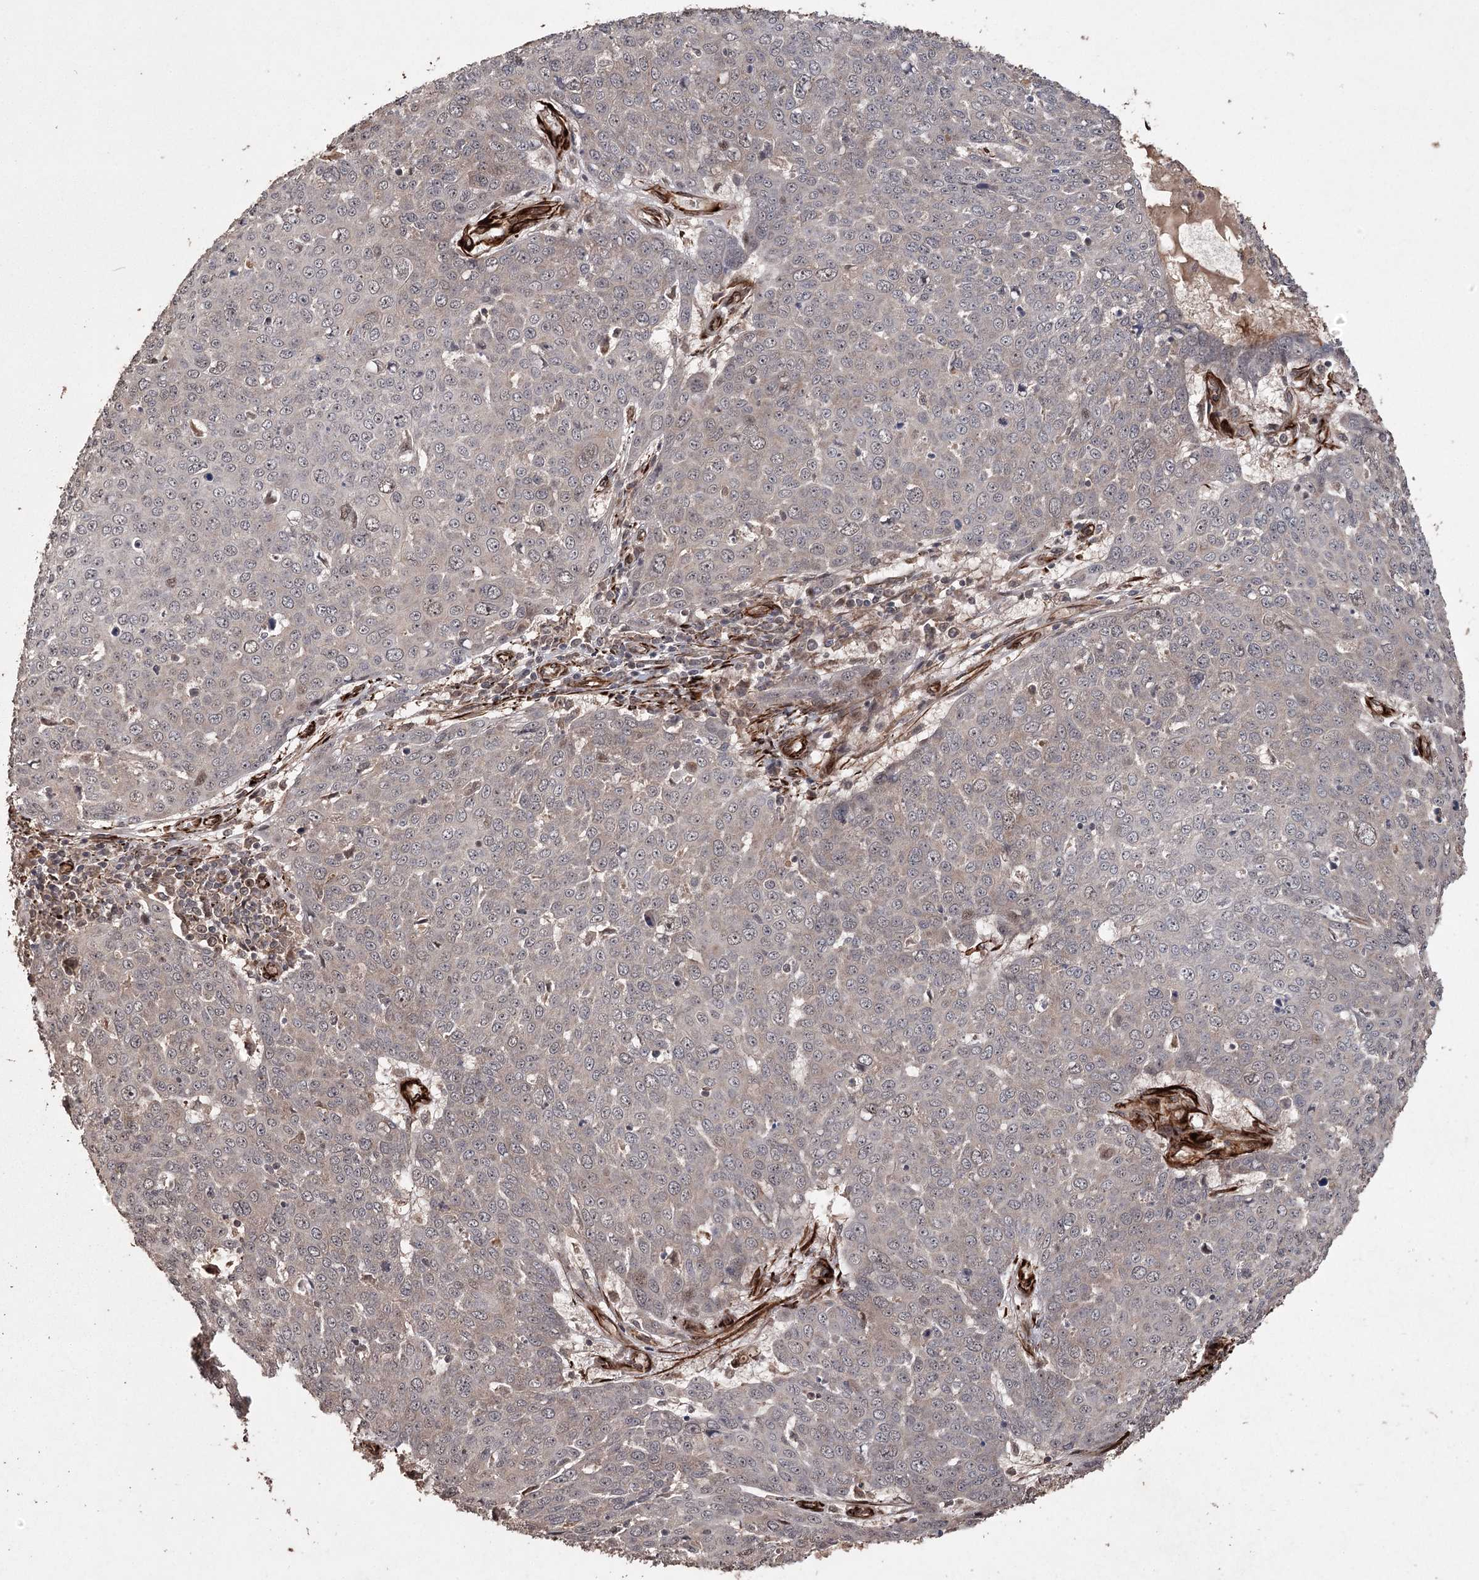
{"staining": {"intensity": "negative", "quantity": "none", "location": "none"}, "tissue": "skin cancer", "cell_type": "Tumor cells", "image_type": "cancer", "snomed": [{"axis": "morphology", "description": "Squamous cell carcinoma, NOS"}, {"axis": "topography", "description": "Skin"}], "caption": "IHC histopathology image of human squamous cell carcinoma (skin) stained for a protein (brown), which reveals no expression in tumor cells. (DAB (3,3'-diaminobenzidine) immunohistochemistry (IHC) visualized using brightfield microscopy, high magnification).", "gene": "RPAP3", "patient": {"sex": "male", "age": 71}}